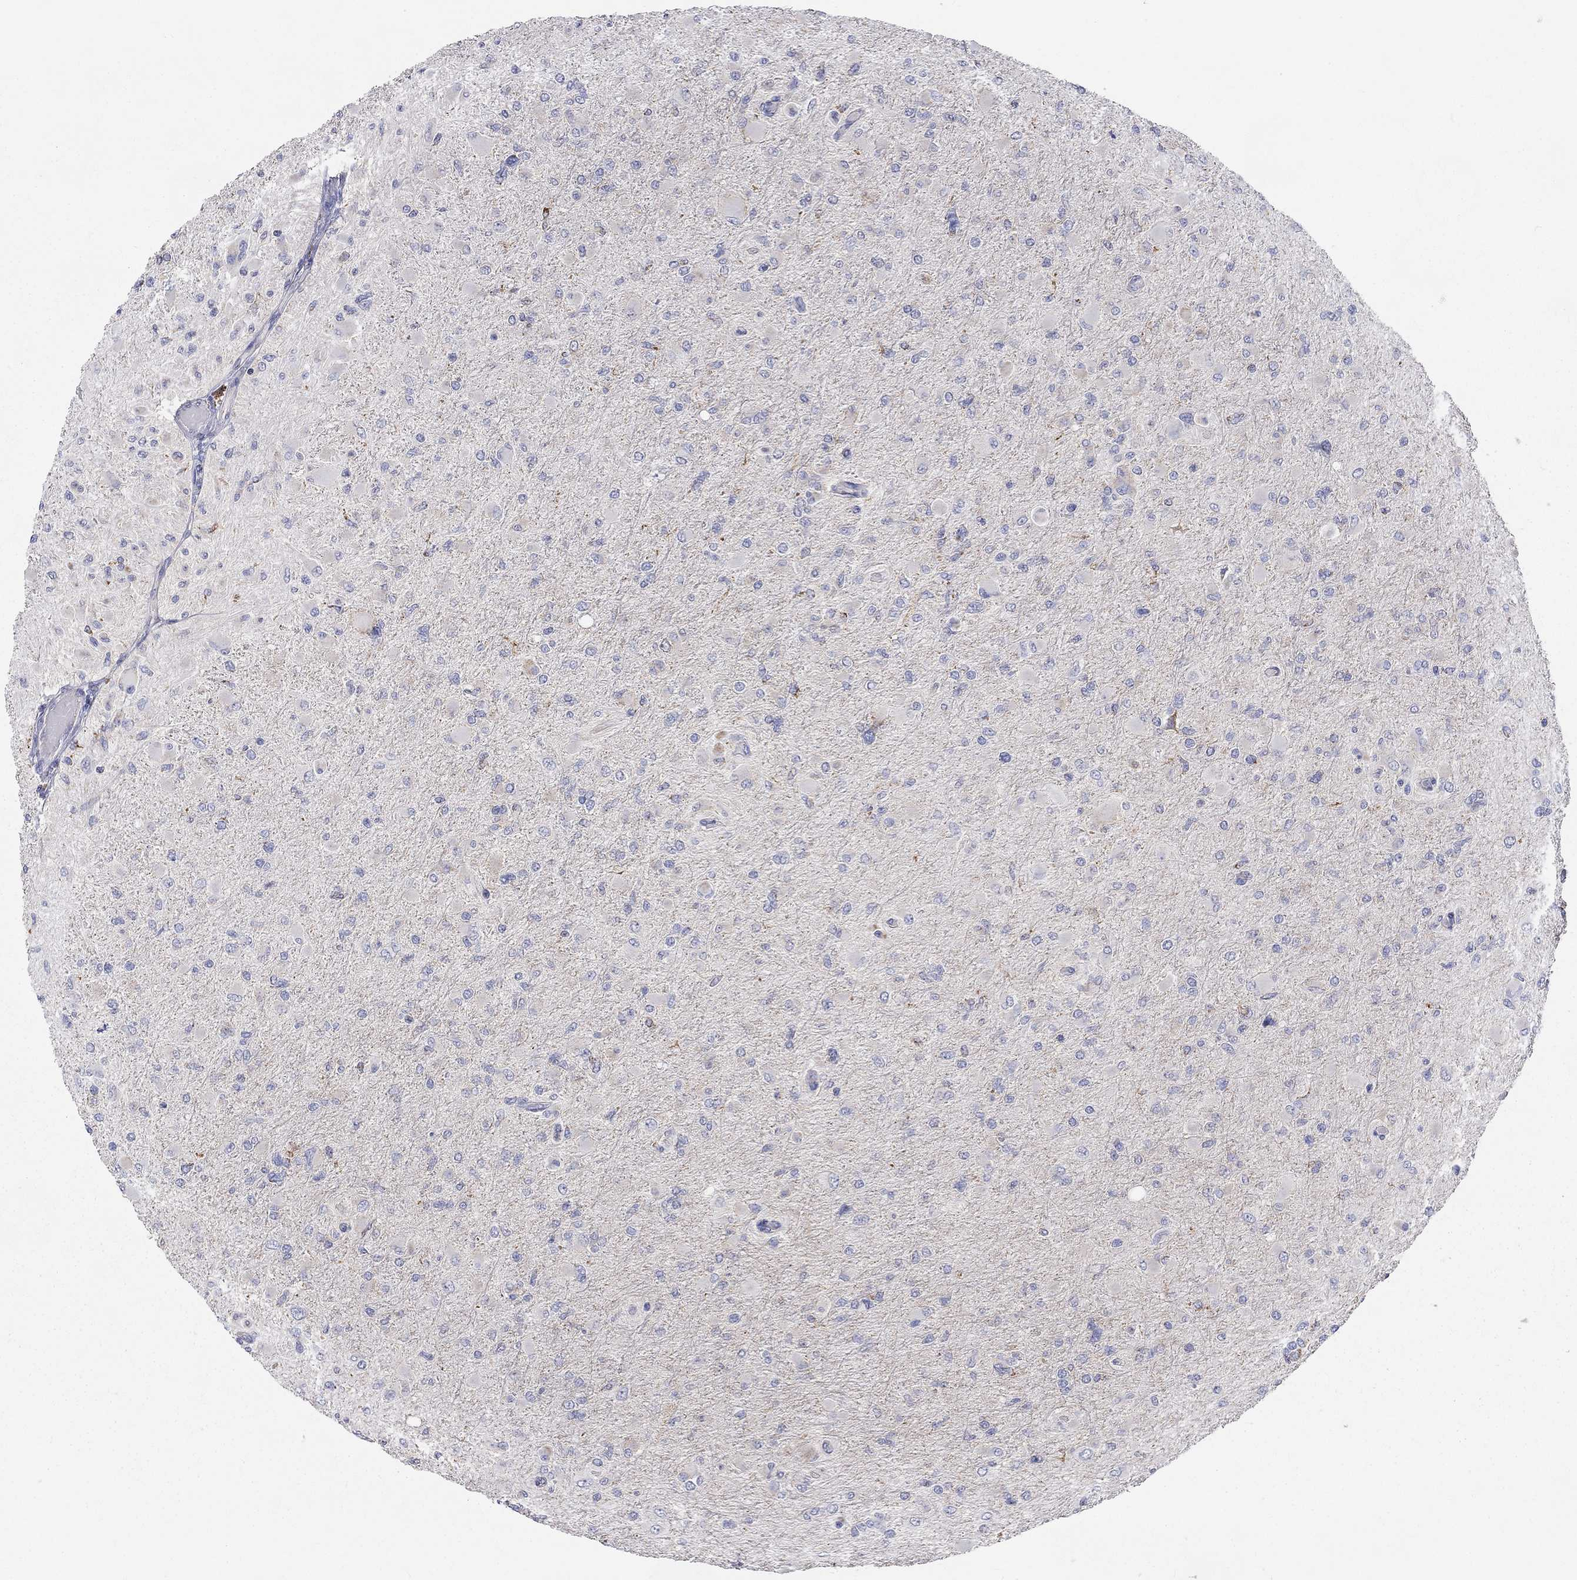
{"staining": {"intensity": "negative", "quantity": "none", "location": "none"}, "tissue": "glioma", "cell_type": "Tumor cells", "image_type": "cancer", "snomed": [{"axis": "morphology", "description": "Glioma, malignant, High grade"}, {"axis": "topography", "description": "Cerebral cortex"}], "caption": "Immunohistochemistry (IHC) of human glioma displays no positivity in tumor cells.", "gene": "RCAN1", "patient": {"sex": "female", "age": 36}}